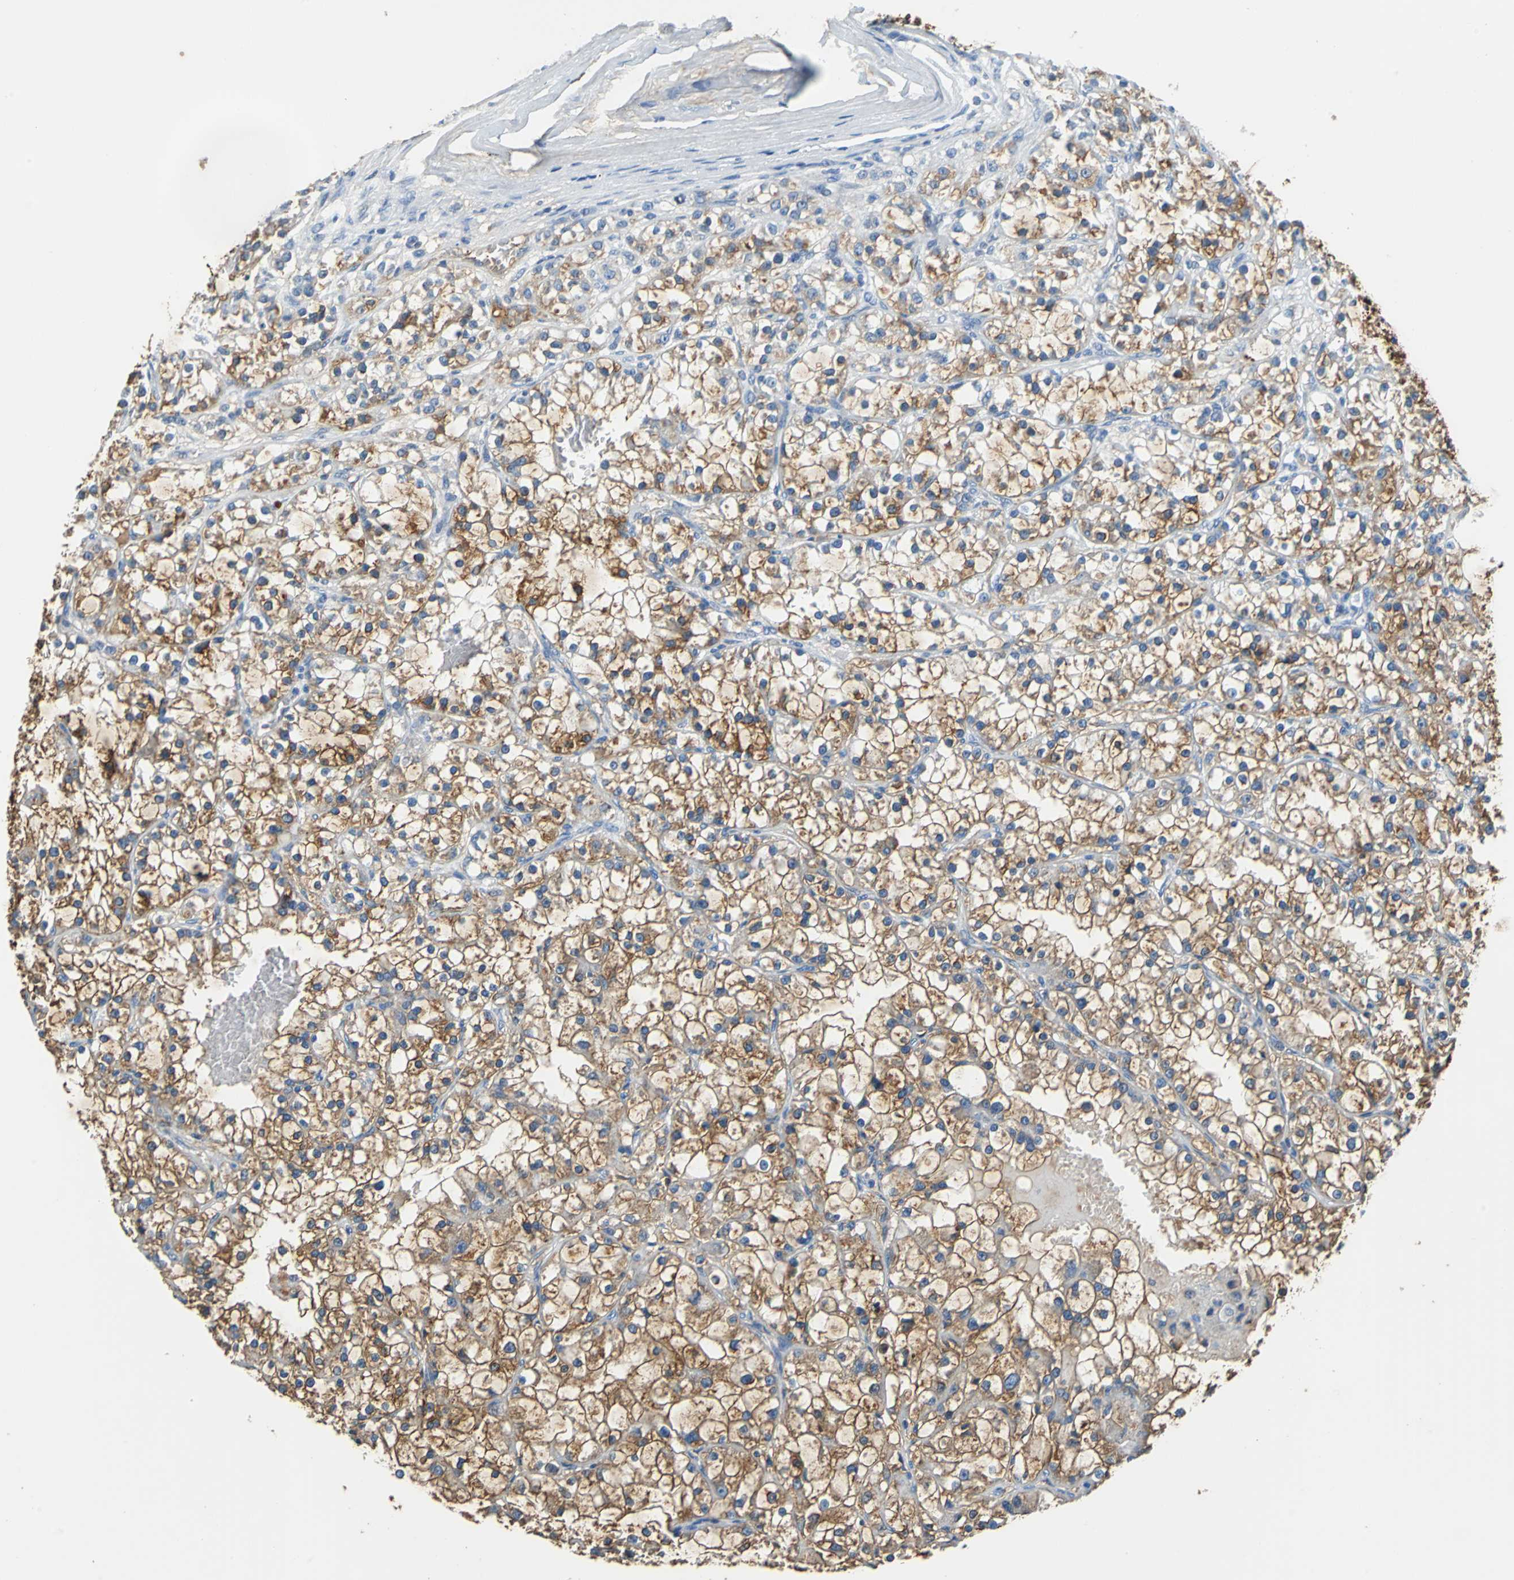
{"staining": {"intensity": "moderate", "quantity": ">75%", "location": "cytoplasmic/membranous"}, "tissue": "renal cancer", "cell_type": "Tumor cells", "image_type": "cancer", "snomed": [{"axis": "morphology", "description": "Adenocarcinoma, NOS"}, {"axis": "topography", "description": "Kidney"}], "caption": "There is medium levels of moderate cytoplasmic/membranous positivity in tumor cells of adenocarcinoma (renal), as demonstrated by immunohistochemical staining (brown color).", "gene": "ALB", "patient": {"sex": "female", "age": 52}}